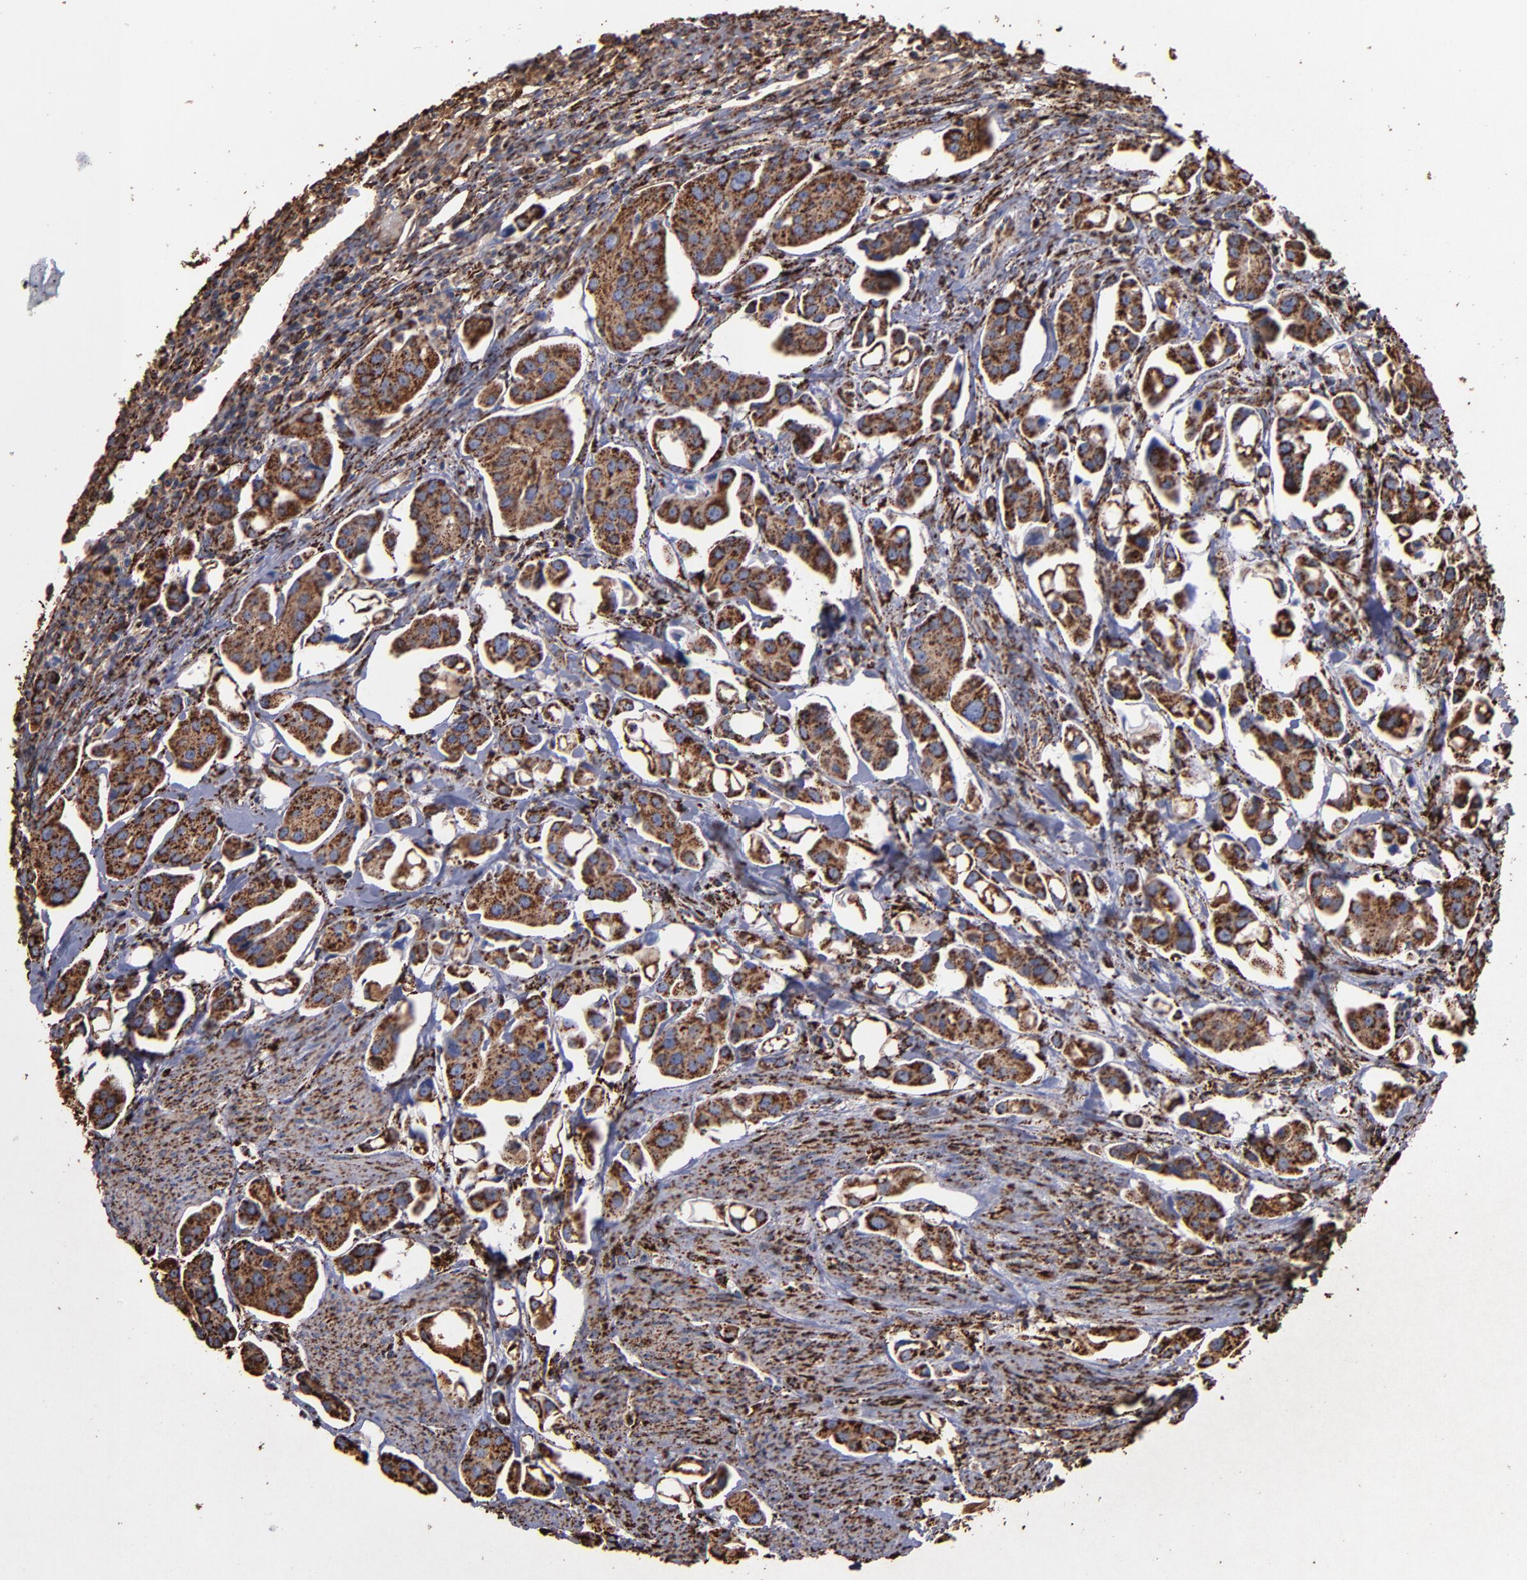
{"staining": {"intensity": "strong", "quantity": ">75%", "location": "cytoplasmic/membranous"}, "tissue": "urothelial cancer", "cell_type": "Tumor cells", "image_type": "cancer", "snomed": [{"axis": "morphology", "description": "Urothelial carcinoma, High grade"}, {"axis": "topography", "description": "Urinary bladder"}], "caption": "Brown immunohistochemical staining in human high-grade urothelial carcinoma demonstrates strong cytoplasmic/membranous staining in approximately >75% of tumor cells. (DAB = brown stain, brightfield microscopy at high magnification).", "gene": "SOD2", "patient": {"sex": "male", "age": 66}}